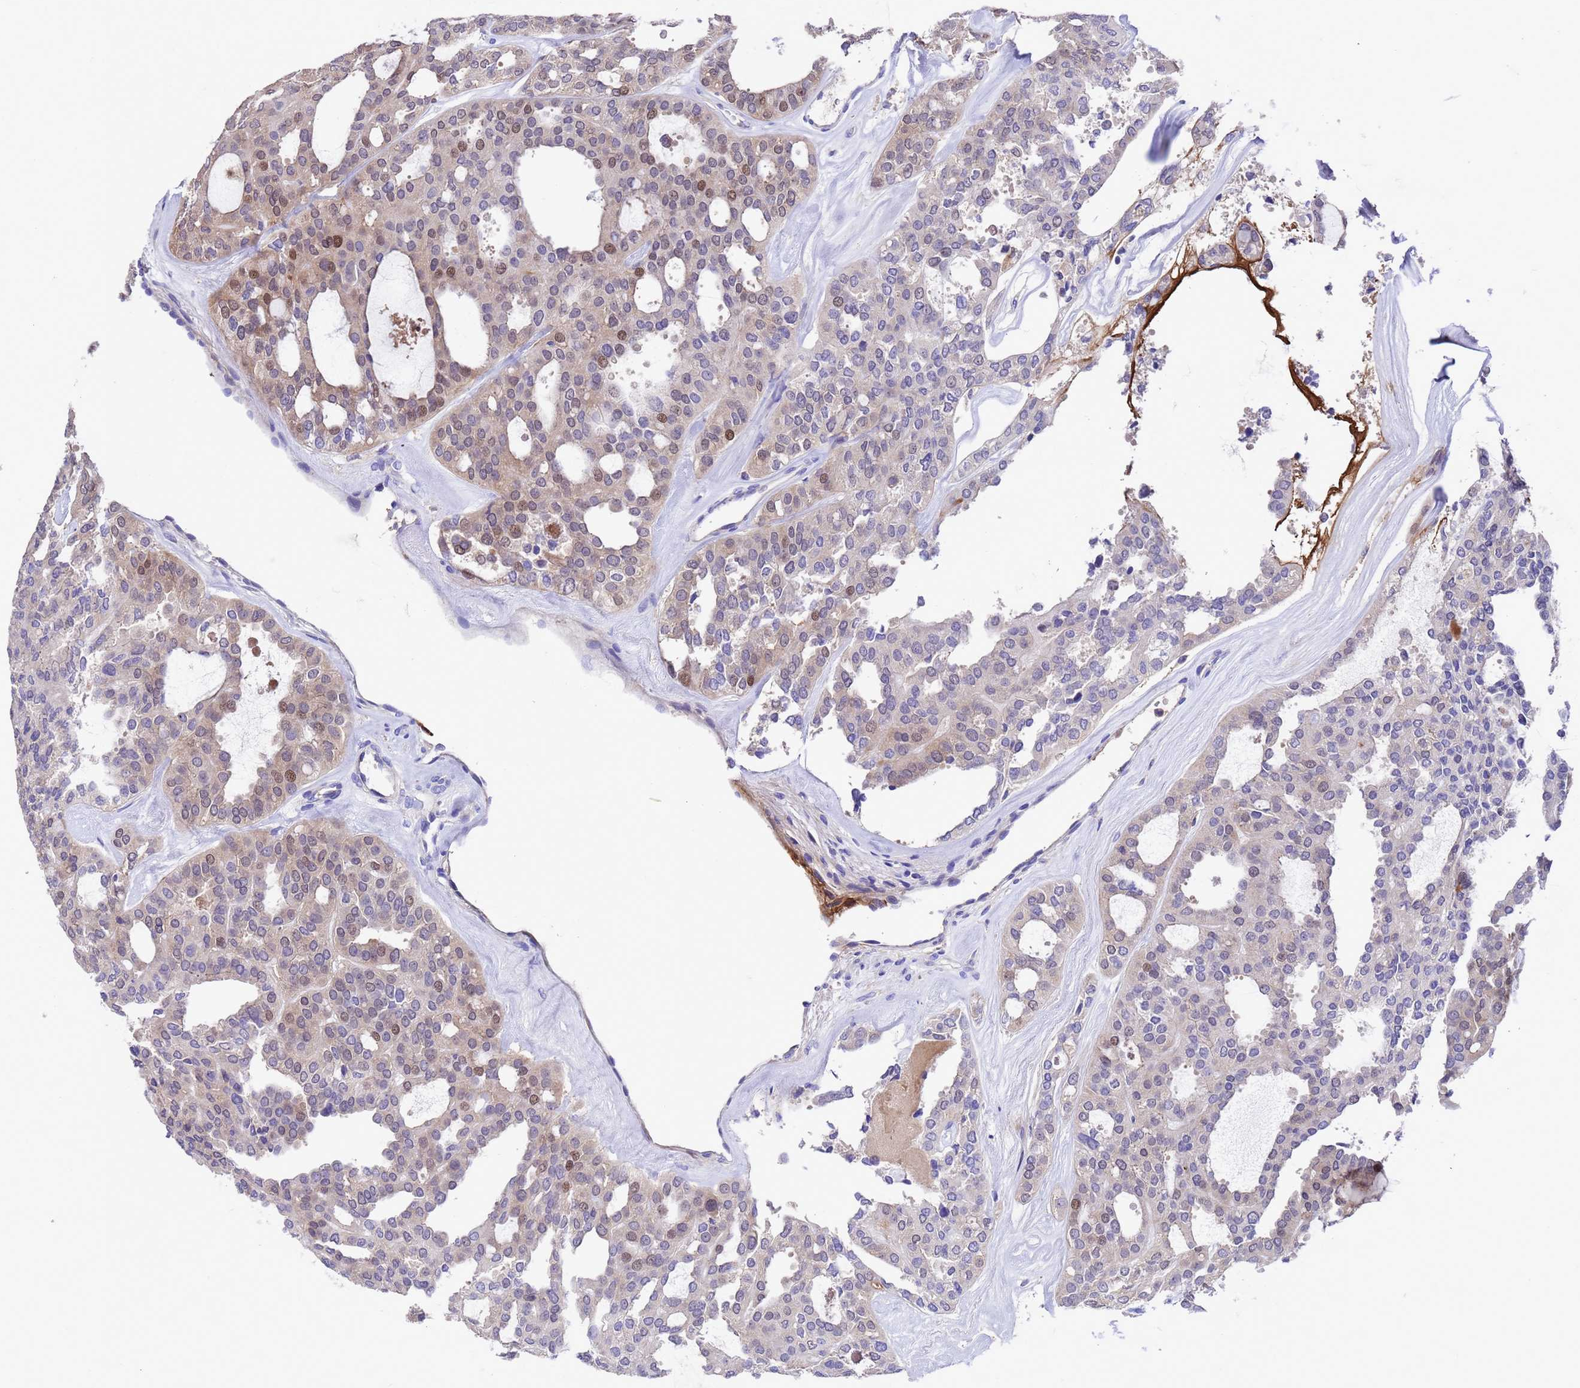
{"staining": {"intensity": "moderate", "quantity": "<25%", "location": "nuclear"}, "tissue": "thyroid cancer", "cell_type": "Tumor cells", "image_type": "cancer", "snomed": [{"axis": "morphology", "description": "Follicular adenoma carcinoma, NOS"}, {"axis": "topography", "description": "Thyroid gland"}], "caption": "A histopathology image showing moderate nuclear positivity in about <25% of tumor cells in follicular adenoma carcinoma (thyroid), as visualized by brown immunohistochemical staining.", "gene": "ELP6", "patient": {"sex": "male", "age": 75}}